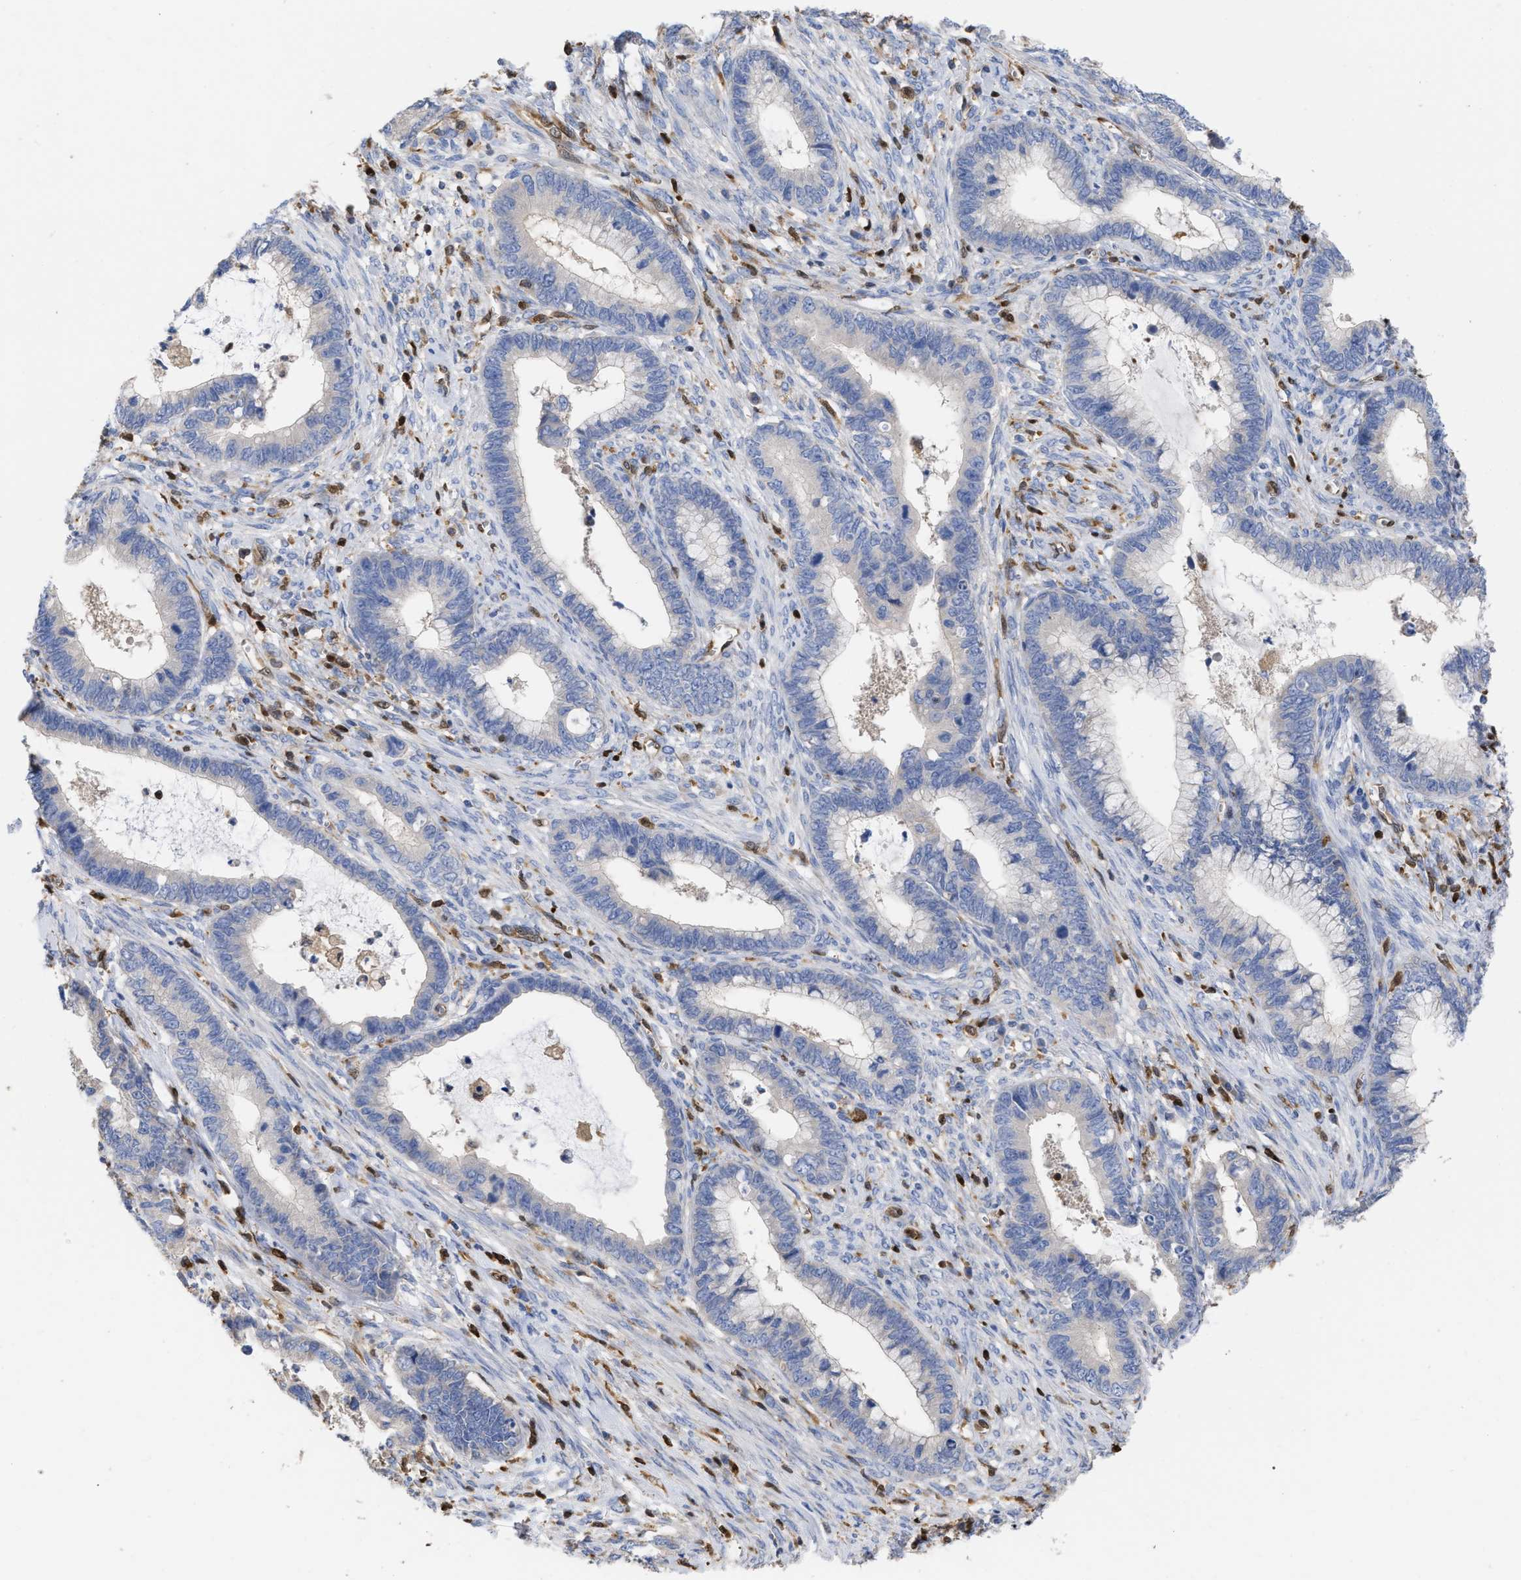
{"staining": {"intensity": "negative", "quantity": "none", "location": "none"}, "tissue": "cervical cancer", "cell_type": "Tumor cells", "image_type": "cancer", "snomed": [{"axis": "morphology", "description": "Adenocarcinoma, NOS"}, {"axis": "topography", "description": "Cervix"}], "caption": "A high-resolution micrograph shows immunohistochemistry staining of cervical cancer, which displays no significant expression in tumor cells. (Brightfield microscopy of DAB (3,3'-diaminobenzidine) immunohistochemistry at high magnification).", "gene": "GIMAP4", "patient": {"sex": "female", "age": 44}}